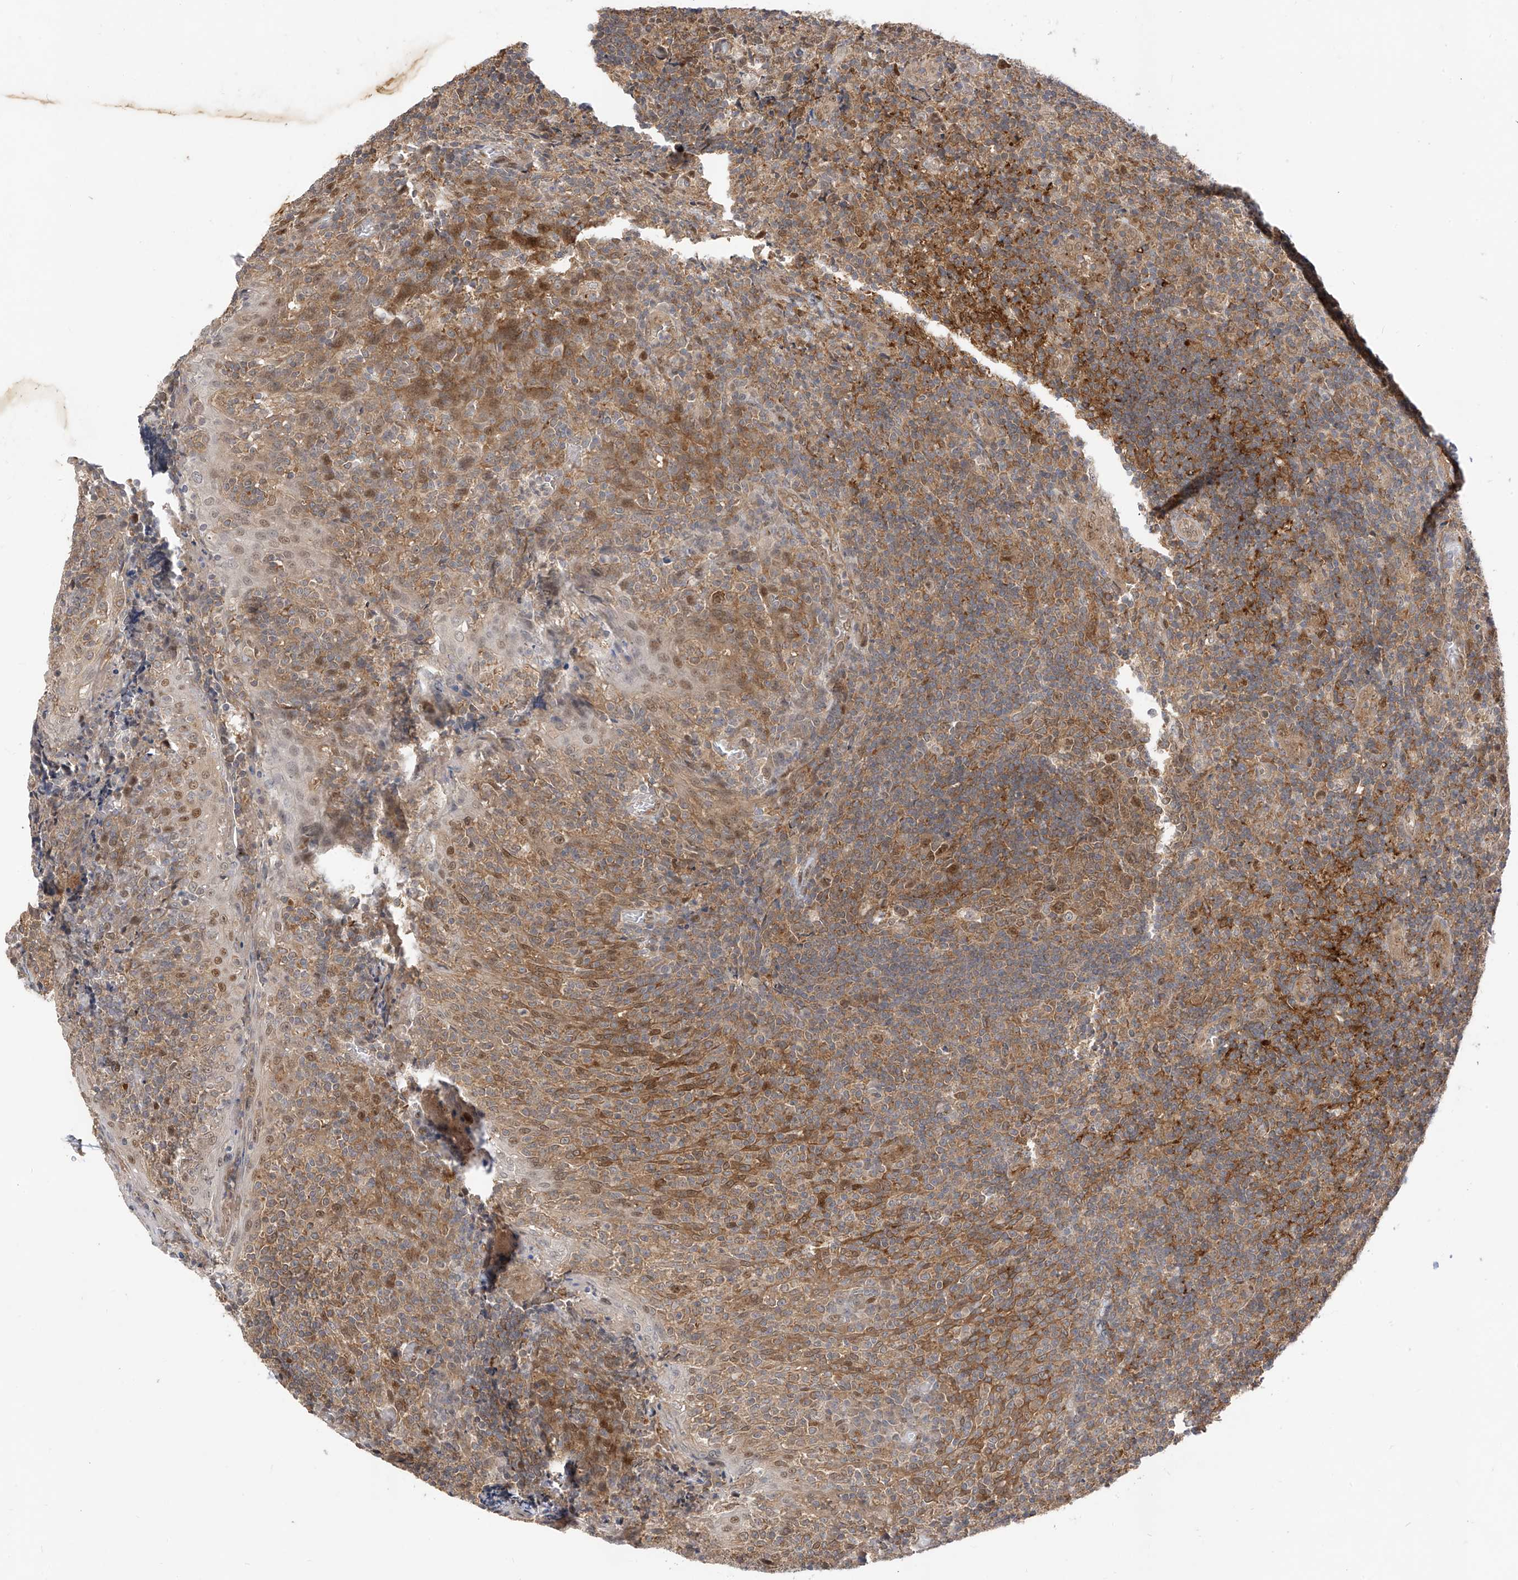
{"staining": {"intensity": "moderate", "quantity": ">75%", "location": "cytoplasmic/membranous"}, "tissue": "tonsil", "cell_type": "Germinal center cells", "image_type": "normal", "snomed": [{"axis": "morphology", "description": "Normal tissue, NOS"}, {"axis": "topography", "description": "Tonsil"}], "caption": "A photomicrograph of tonsil stained for a protein exhibits moderate cytoplasmic/membranous brown staining in germinal center cells. The staining was performed using DAB (3,3'-diaminobenzidine), with brown indicating positive protein expression. Nuclei are stained blue with hematoxylin.", "gene": "MRTFA", "patient": {"sex": "female", "age": 19}}